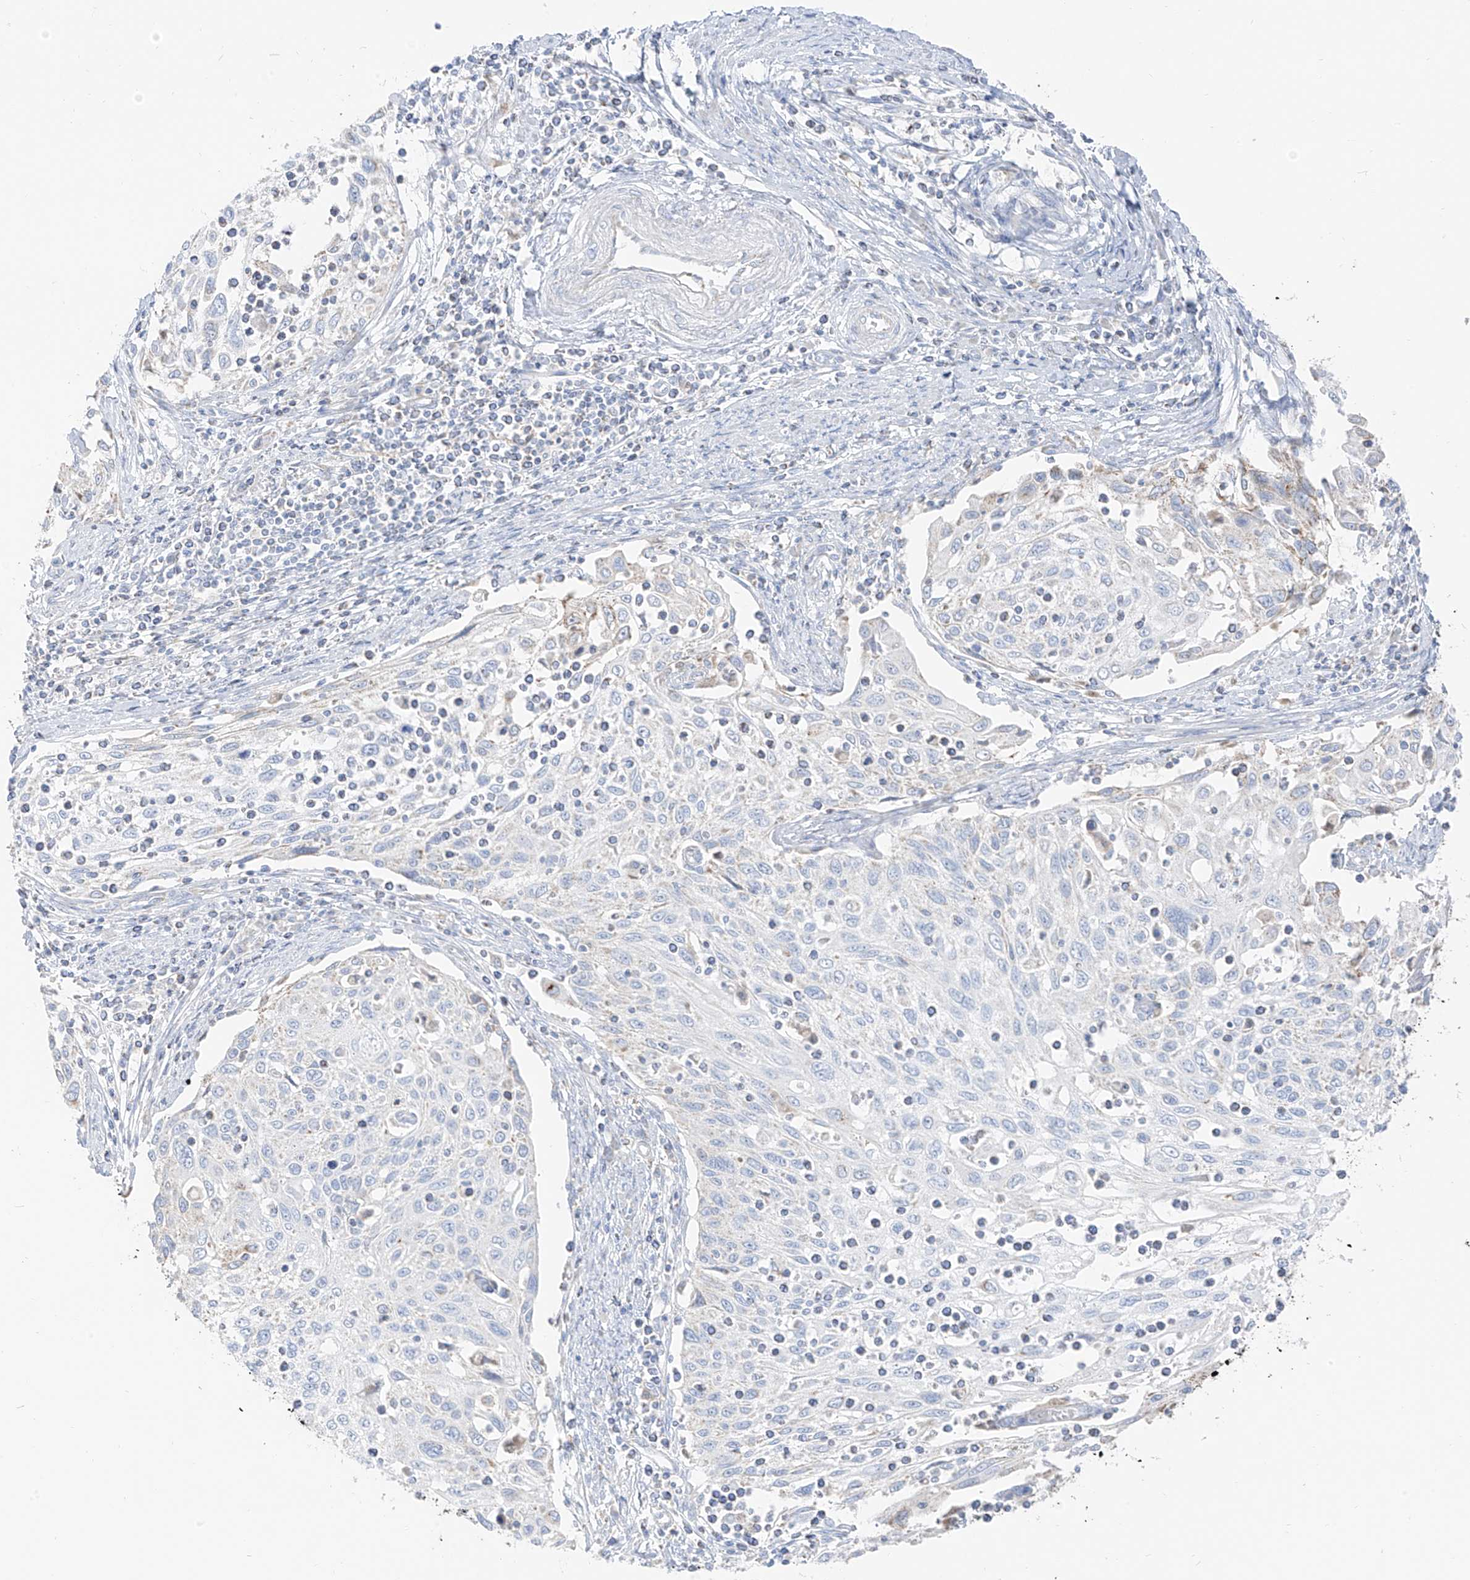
{"staining": {"intensity": "negative", "quantity": "none", "location": "none"}, "tissue": "cervical cancer", "cell_type": "Tumor cells", "image_type": "cancer", "snomed": [{"axis": "morphology", "description": "Squamous cell carcinoma, NOS"}, {"axis": "topography", "description": "Cervix"}], "caption": "IHC image of neoplastic tissue: human cervical squamous cell carcinoma stained with DAB reveals no significant protein staining in tumor cells.", "gene": "ETHE1", "patient": {"sex": "female", "age": 70}}